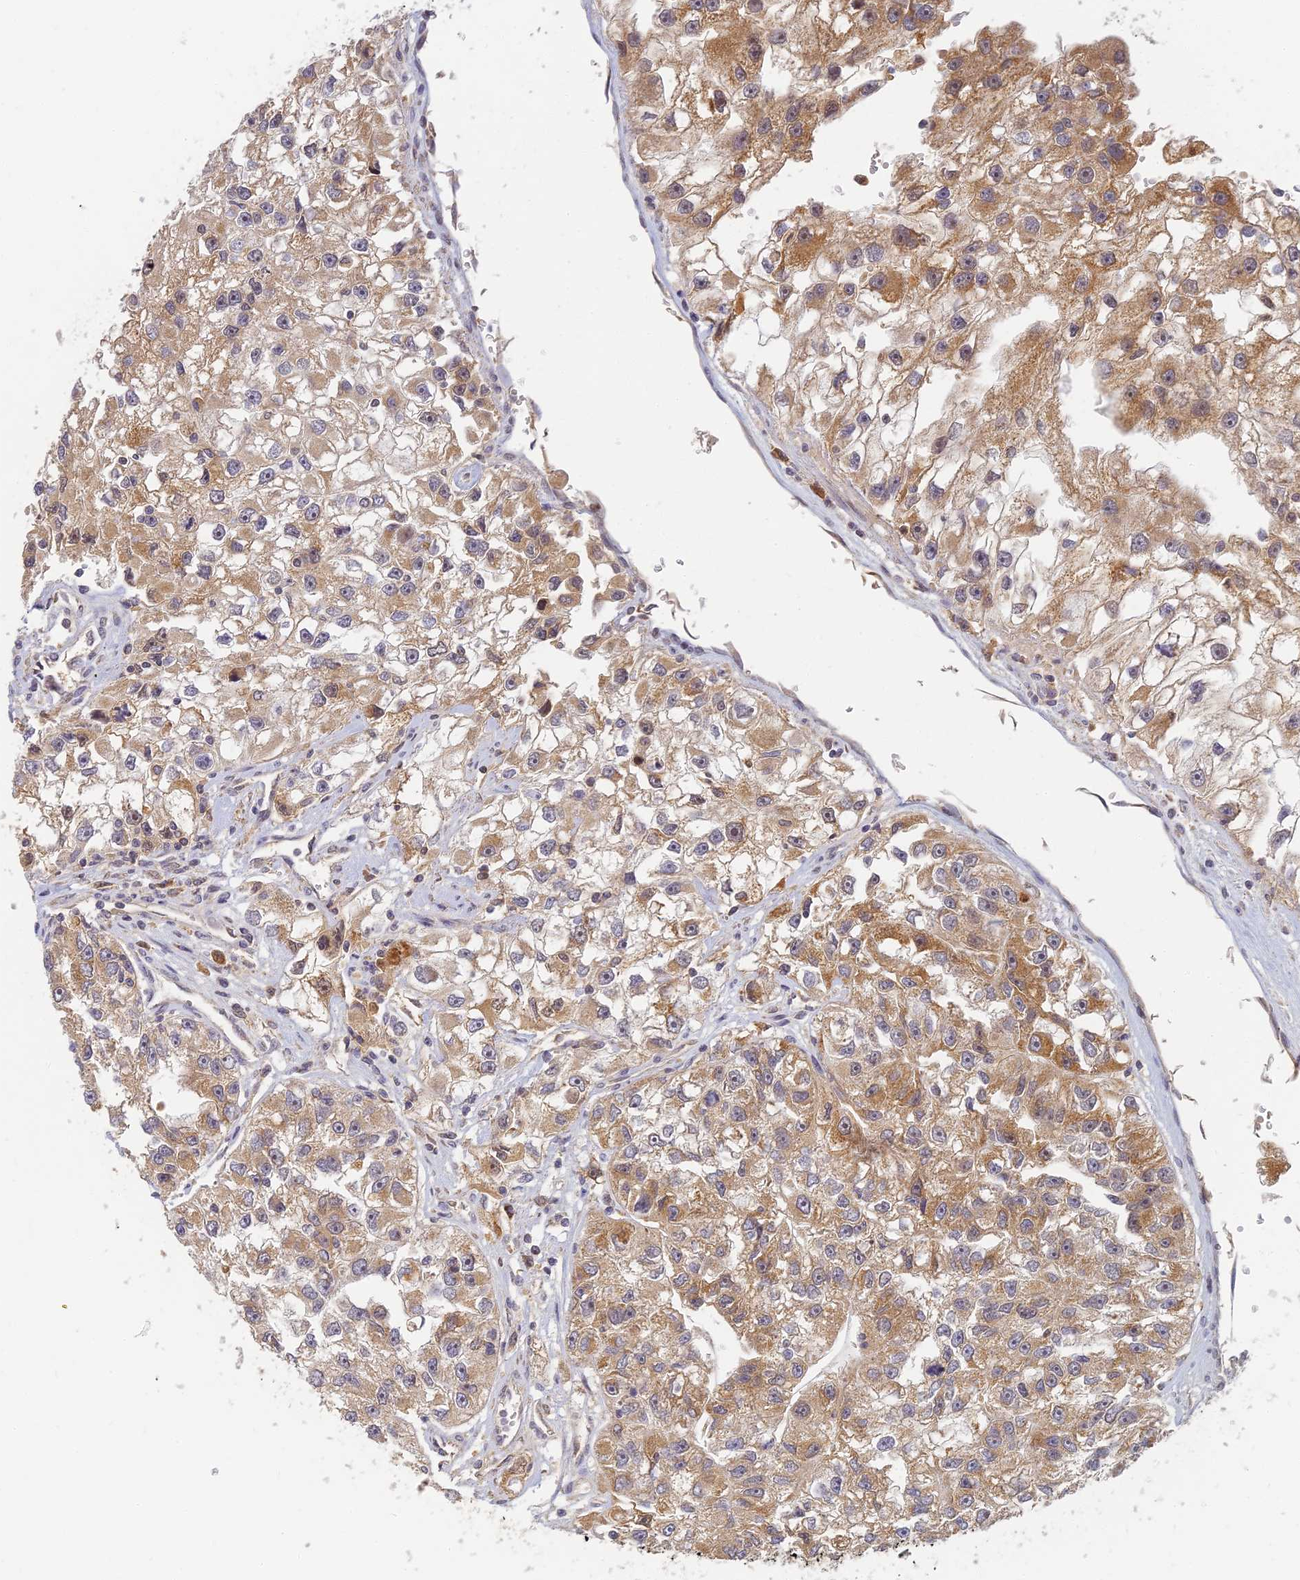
{"staining": {"intensity": "moderate", "quantity": ">75%", "location": "cytoplasmic/membranous"}, "tissue": "renal cancer", "cell_type": "Tumor cells", "image_type": "cancer", "snomed": [{"axis": "morphology", "description": "Adenocarcinoma, NOS"}, {"axis": "topography", "description": "Kidney"}], "caption": "Moderate cytoplasmic/membranous staining for a protein is present in about >75% of tumor cells of adenocarcinoma (renal) using immunohistochemistry.", "gene": "RGL3", "patient": {"sex": "male", "age": 63}}